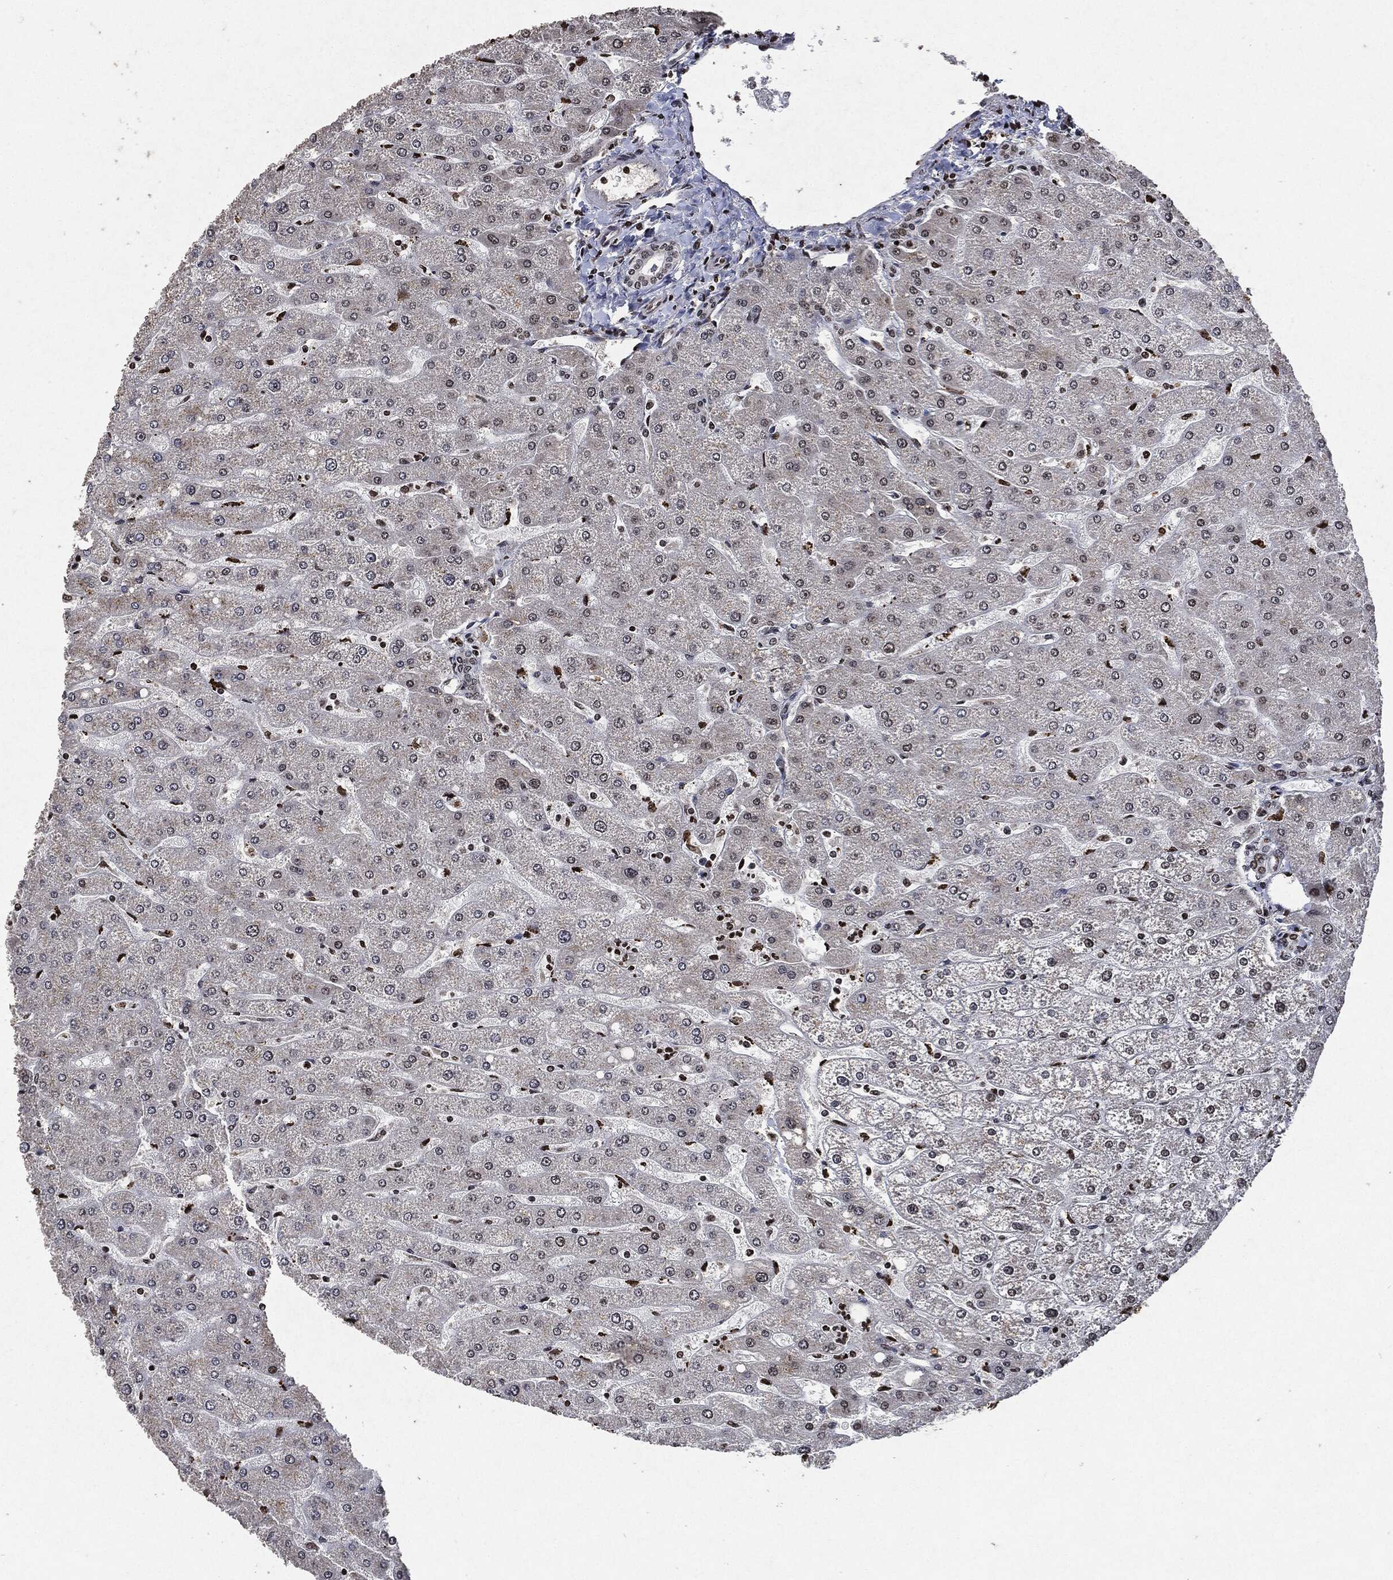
{"staining": {"intensity": "negative", "quantity": "none", "location": "none"}, "tissue": "liver", "cell_type": "Cholangiocytes", "image_type": "normal", "snomed": [{"axis": "morphology", "description": "Normal tissue, NOS"}, {"axis": "topography", "description": "Liver"}], "caption": "A high-resolution histopathology image shows IHC staining of benign liver, which shows no significant staining in cholangiocytes. (Immunohistochemistry (ihc), brightfield microscopy, high magnification).", "gene": "JUN", "patient": {"sex": "male", "age": 67}}